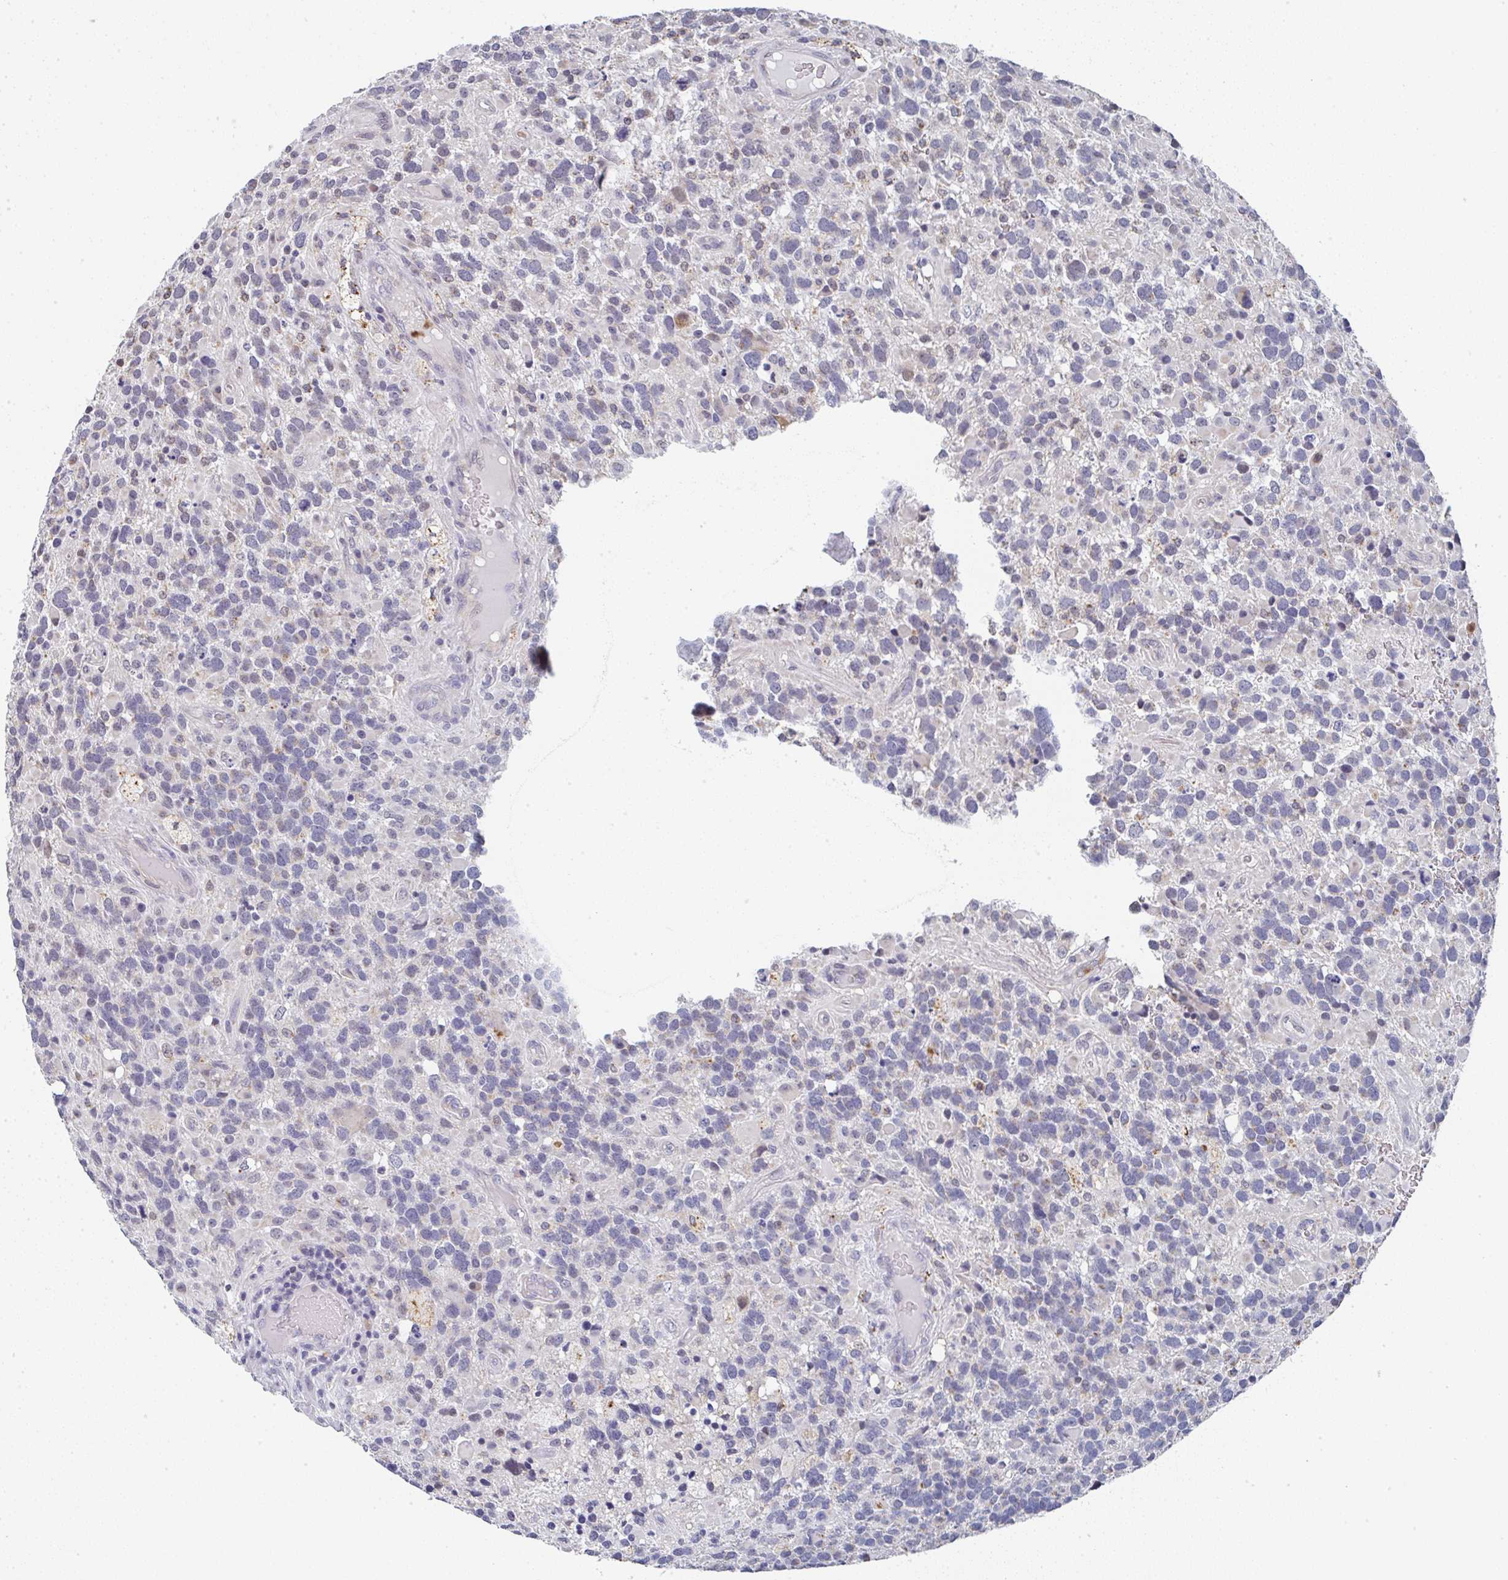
{"staining": {"intensity": "negative", "quantity": "none", "location": "none"}, "tissue": "glioma", "cell_type": "Tumor cells", "image_type": "cancer", "snomed": [{"axis": "morphology", "description": "Glioma, malignant, High grade"}, {"axis": "topography", "description": "Brain"}], "caption": "Tumor cells are negative for brown protein staining in malignant glioma (high-grade).", "gene": "NCF1", "patient": {"sex": "female", "age": 40}}